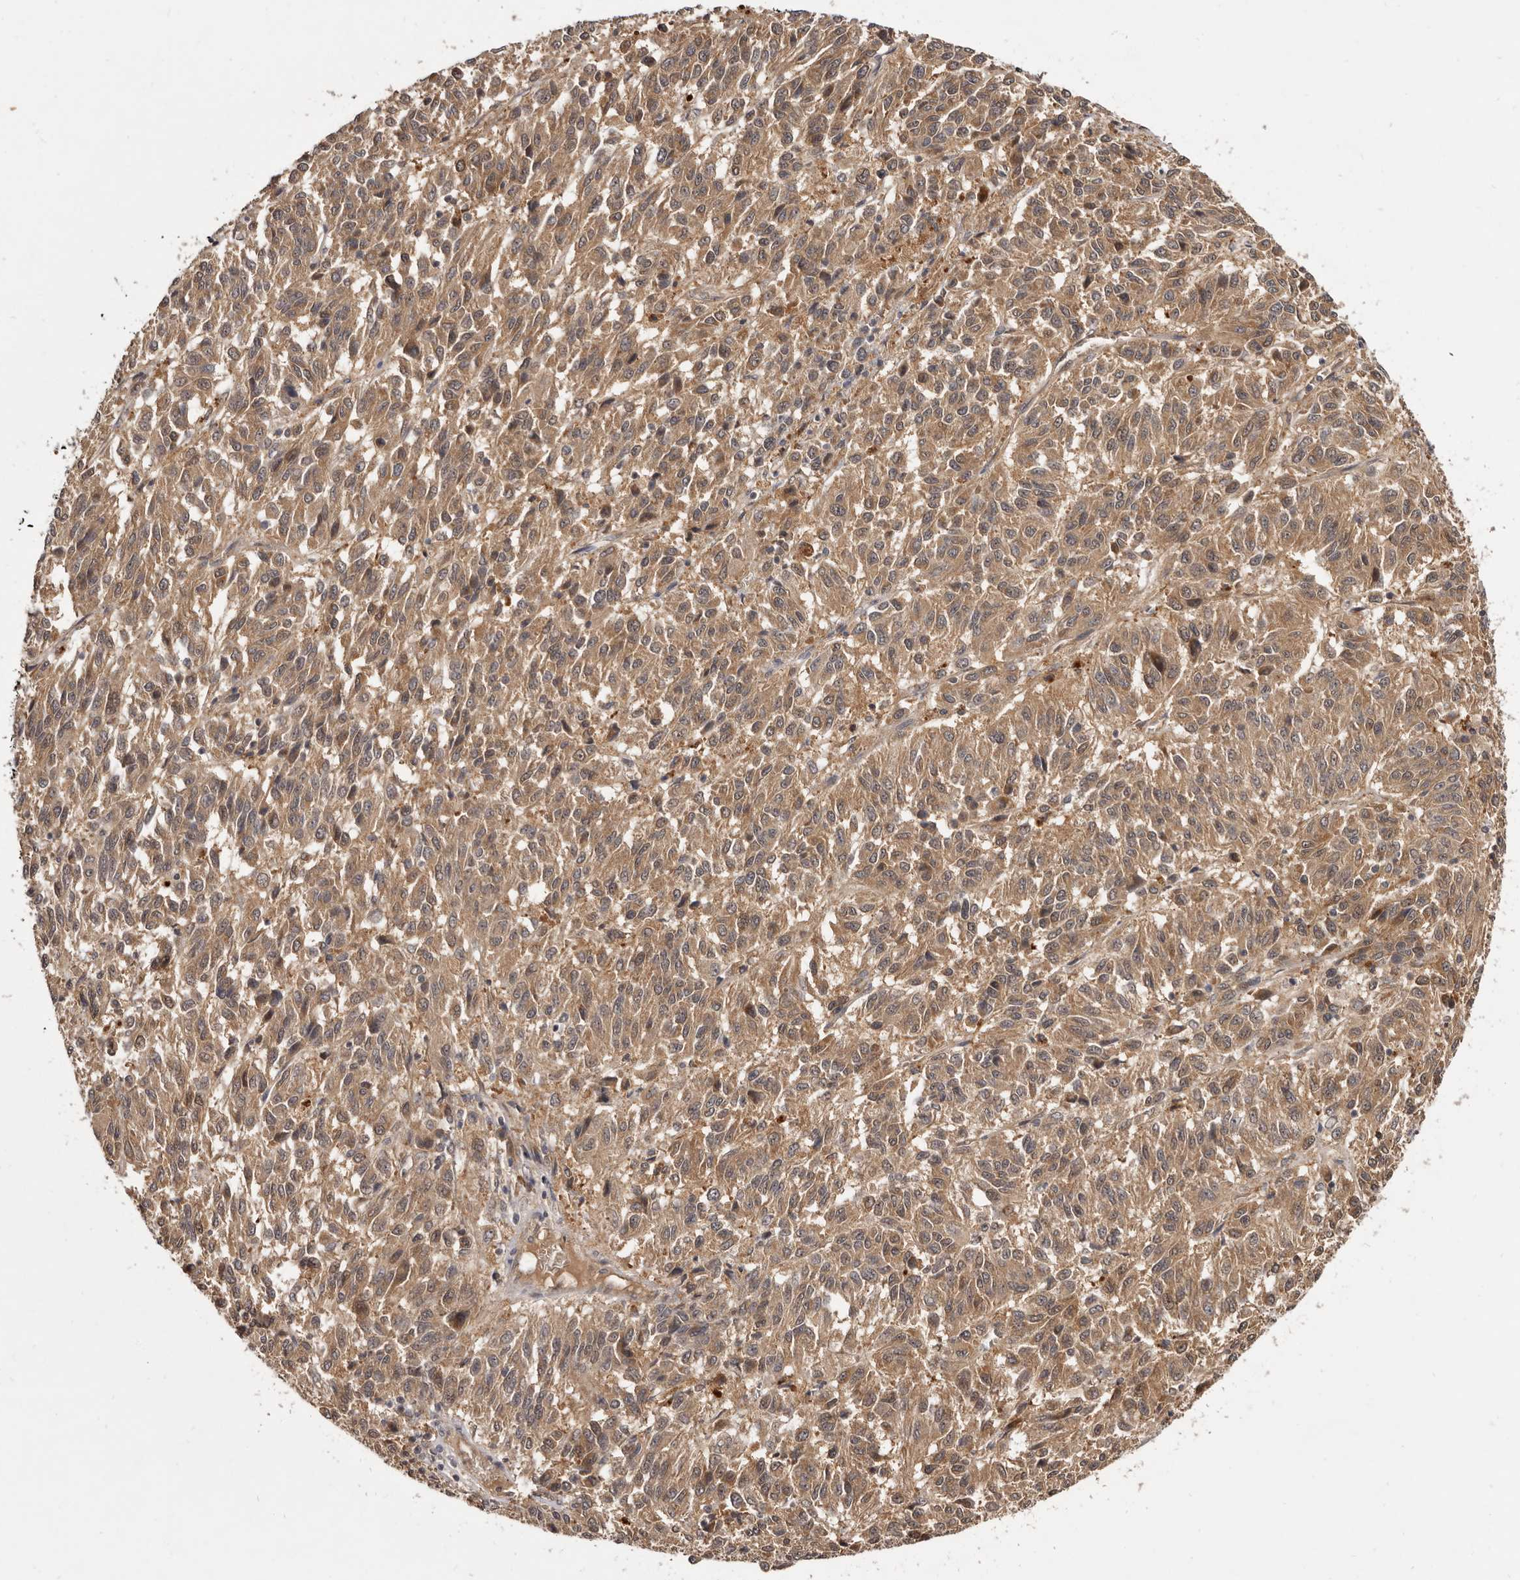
{"staining": {"intensity": "moderate", "quantity": ">75%", "location": "cytoplasmic/membranous"}, "tissue": "melanoma", "cell_type": "Tumor cells", "image_type": "cancer", "snomed": [{"axis": "morphology", "description": "Malignant melanoma, Metastatic site"}, {"axis": "topography", "description": "Lung"}], "caption": "A brown stain labels moderate cytoplasmic/membranous expression of a protein in human malignant melanoma (metastatic site) tumor cells.", "gene": "INAVA", "patient": {"sex": "male", "age": 64}}